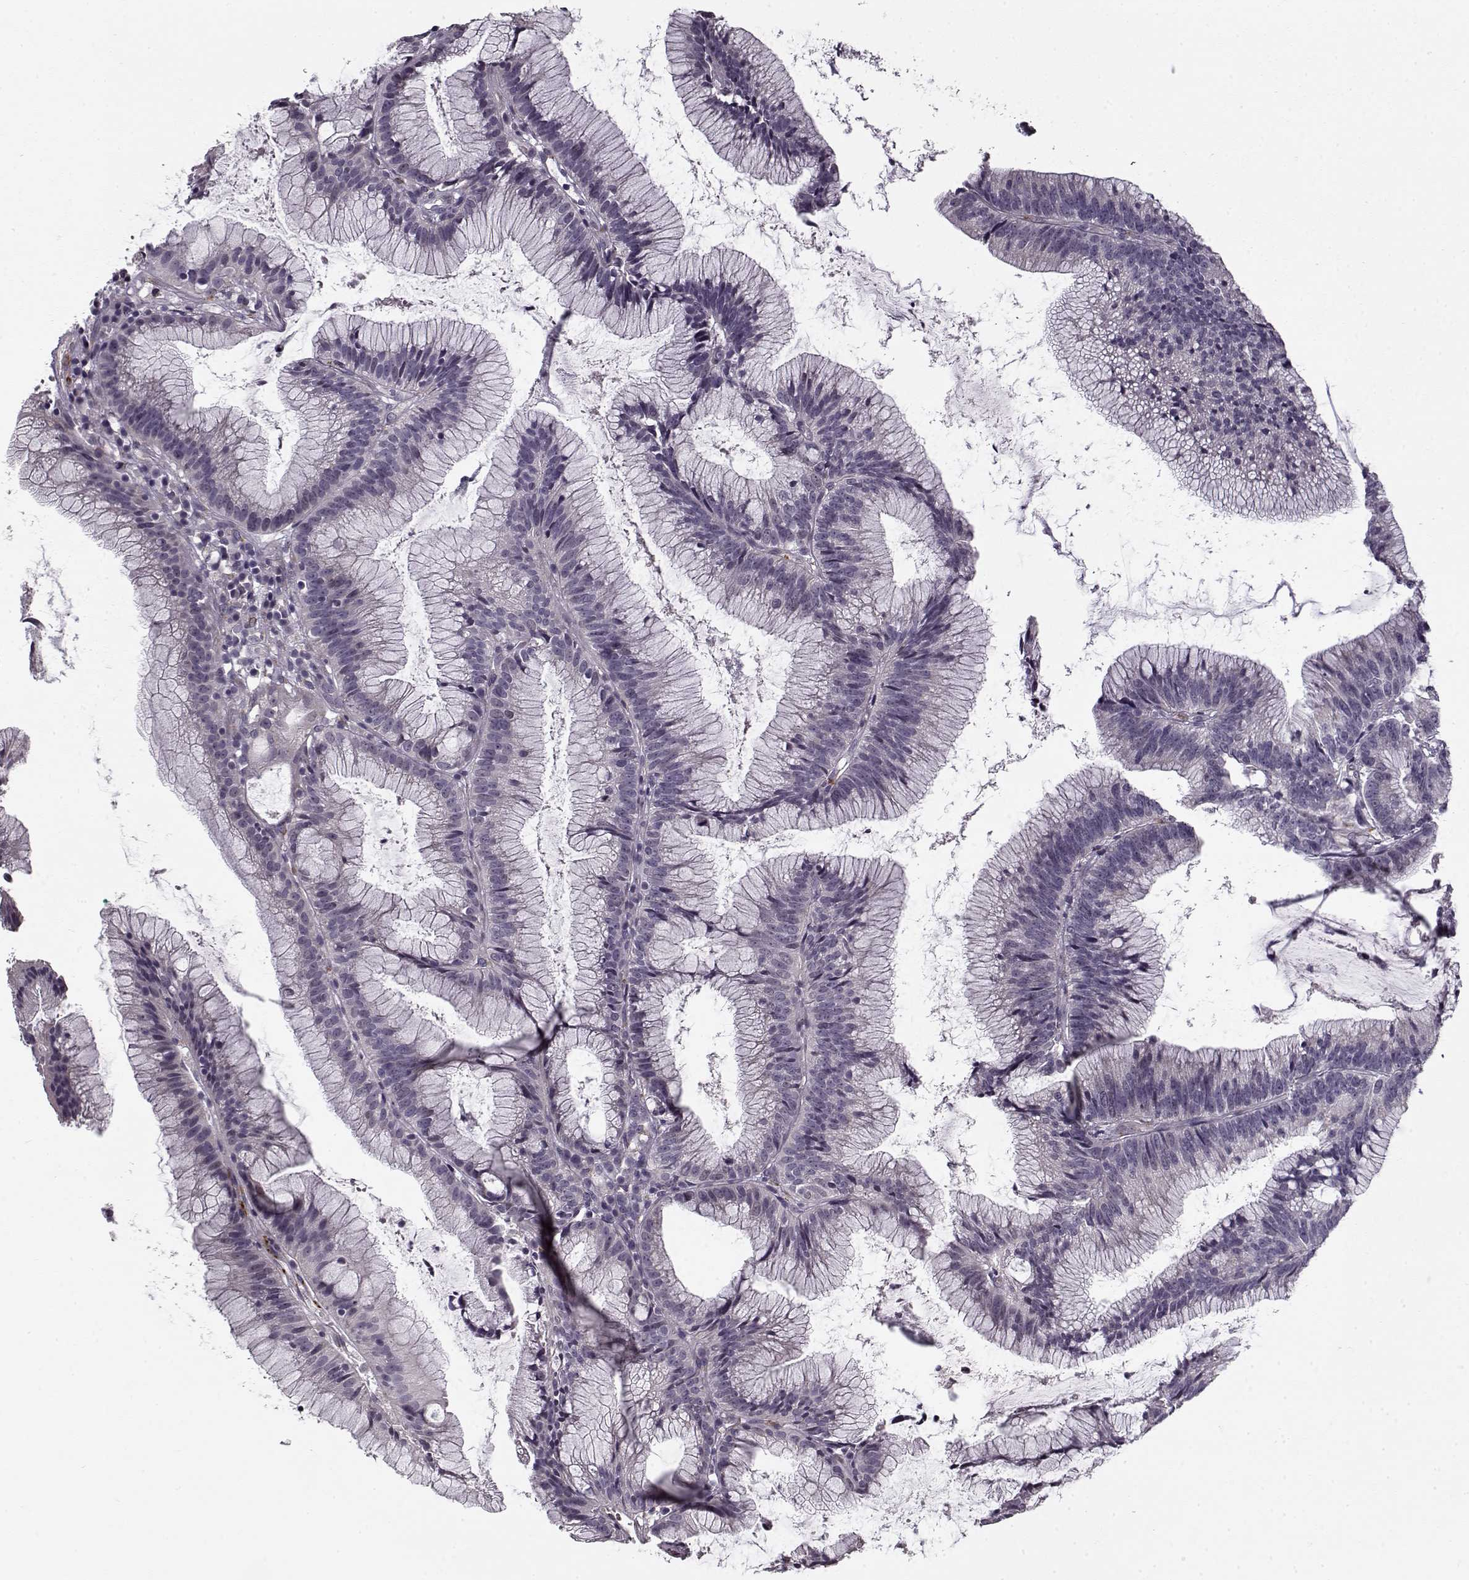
{"staining": {"intensity": "negative", "quantity": "none", "location": "none"}, "tissue": "colorectal cancer", "cell_type": "Tumor cells", "image_type": "cancer", "snomed": [{"axis": "morphology", "description": "Adenocarcinoma, NOS"}, {"axis": "topography", "description": "Colon"}], "caption": "Colorectal cancer (adenocarcinoma) stained for a protein using IHC reveals no positivity tumor cells.", "gene": "LAMB2", "patient": {"sex": "female", "age": 78}}